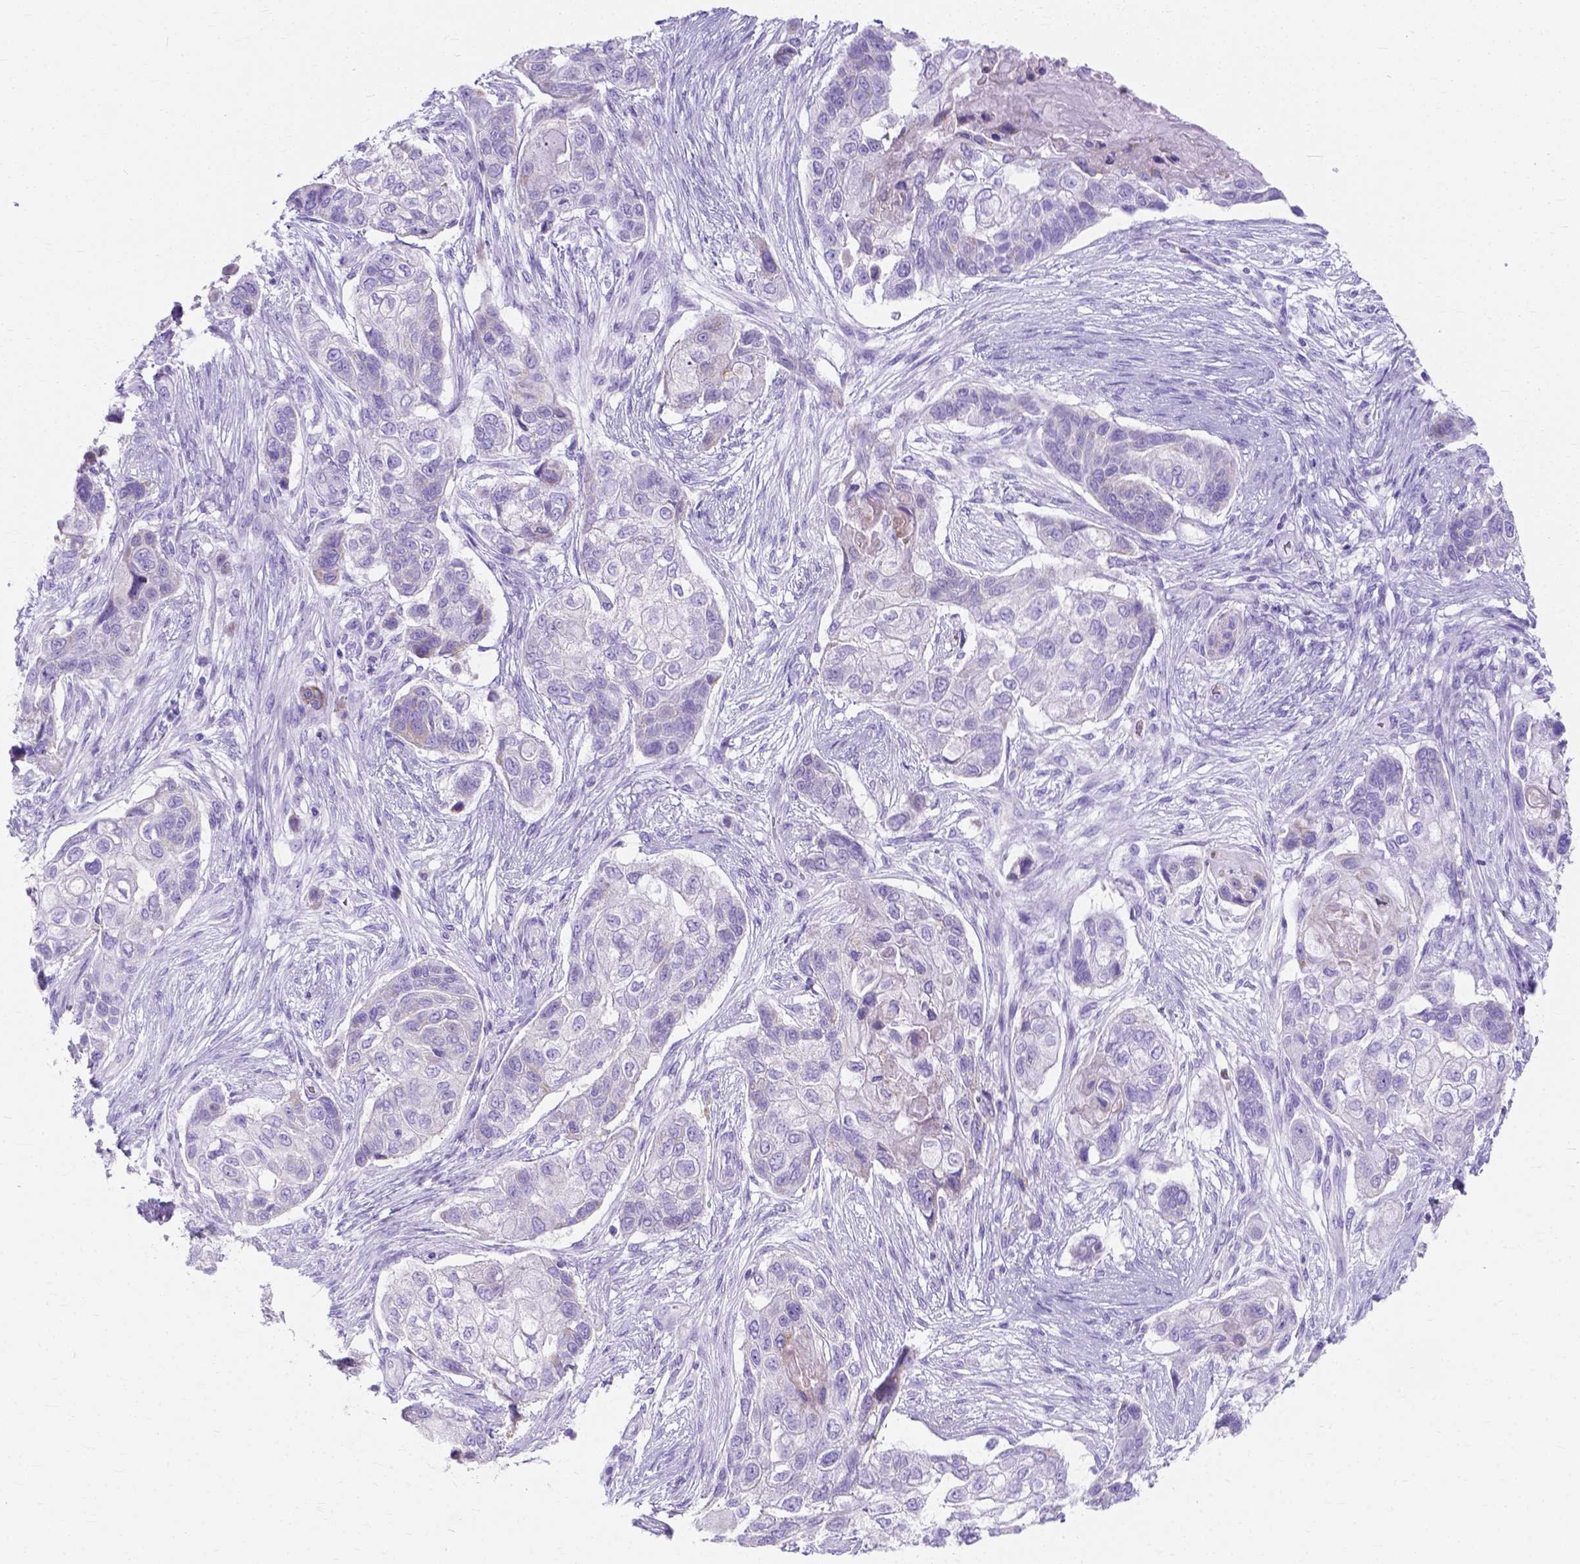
{"staining": {"intensity": "negative", "quantity": "none", "location": "none"}, "tissue": "lung cancer", "cell_type": "Tumor cells", "image_type": "cancer", "snomed": [{"axis": "morphology", "description": "Squamous cell carcinoma, NOS"}, {"axis": "topography", "description": "Lung"}], "caption": "Lung cancer was stained to show a protein in brown. There is no significant staining in tumor cells.", "gene": "MYH15", "patient": {"sex": "male", "age": 69}}